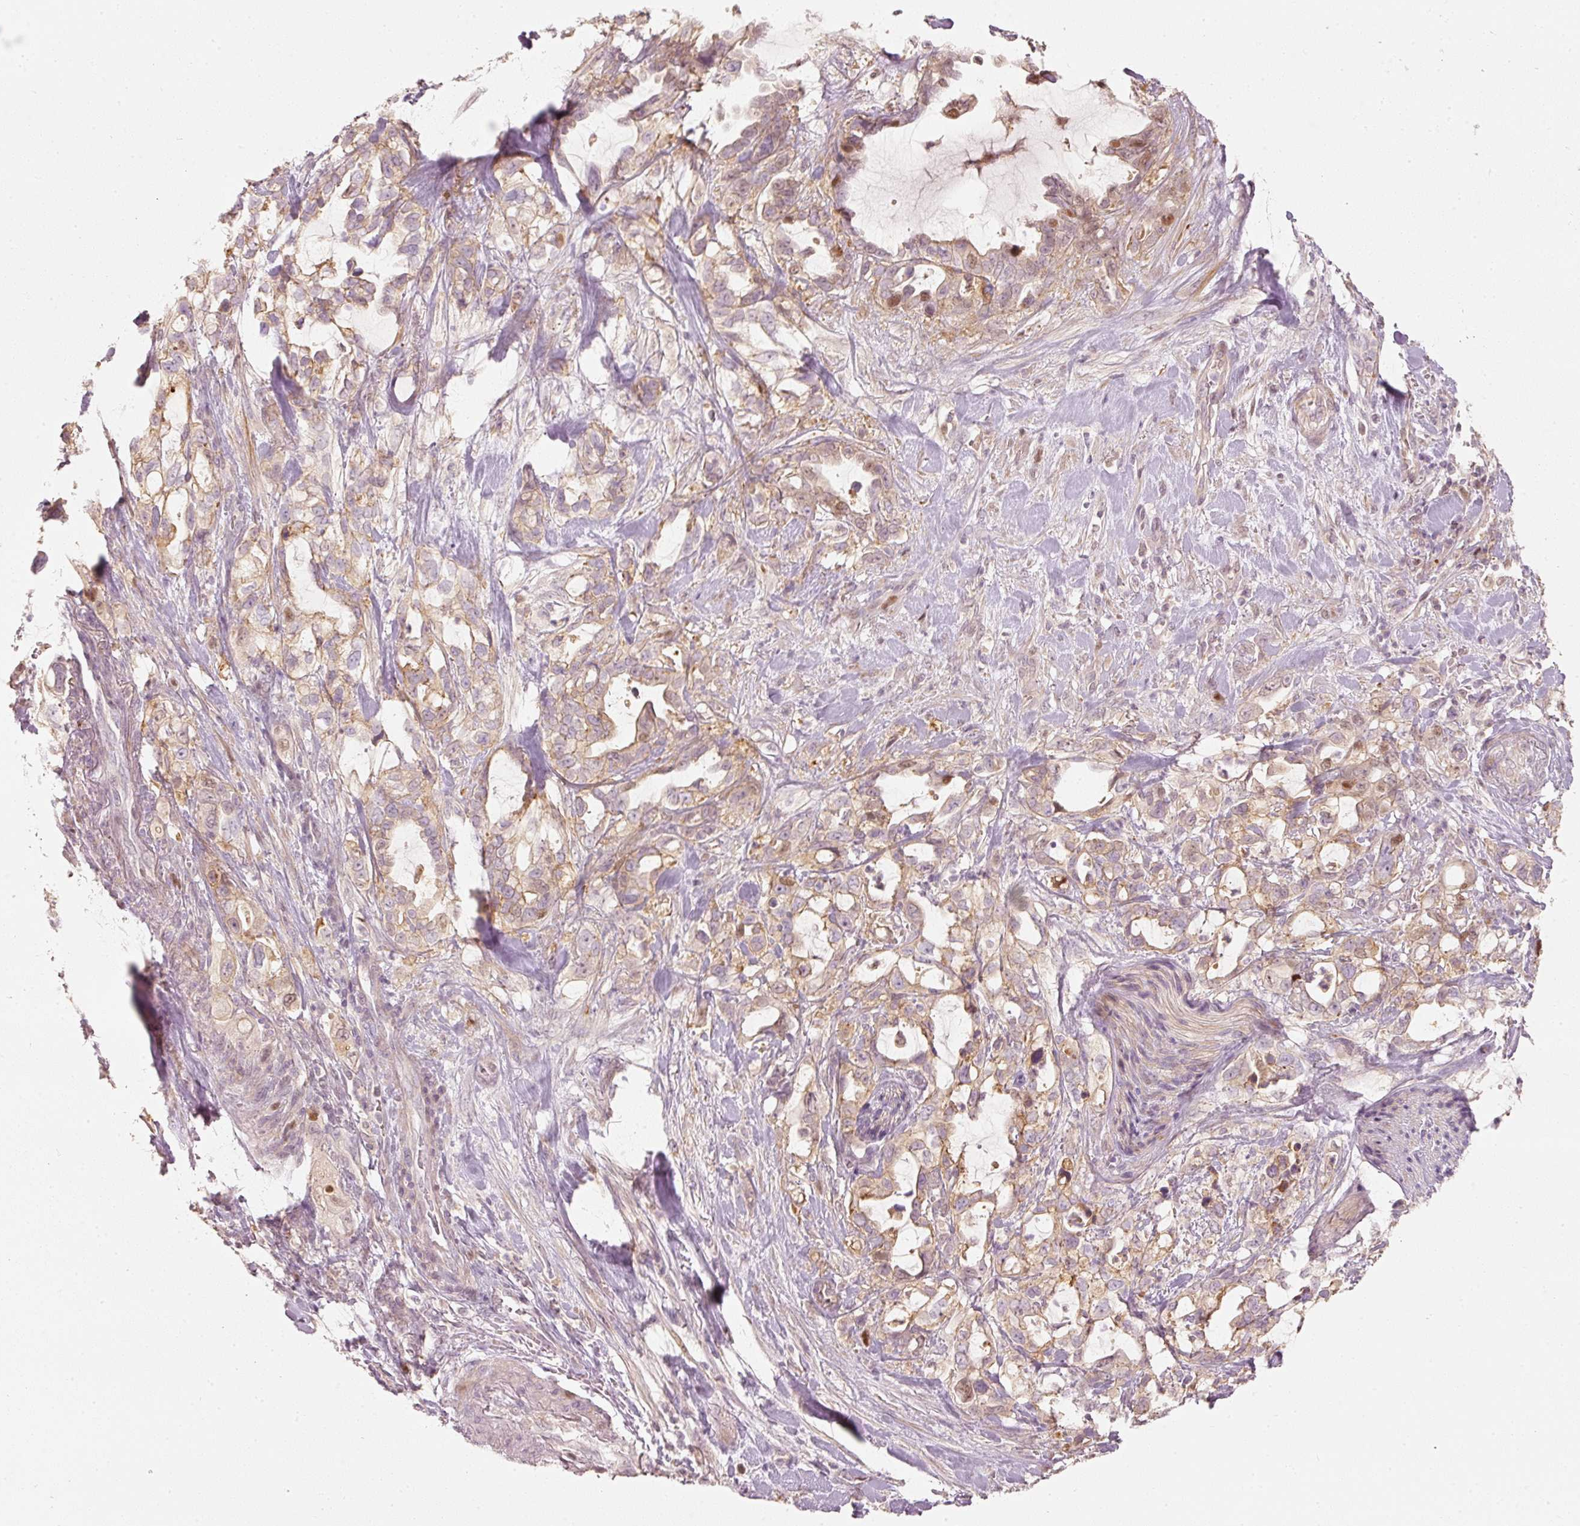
{"staining": {"intensity": "weak", "quantity": "25%-75%", "location": "cytoplasmic/membranous"}, "tissue": "pancreatic cancer", "cell_type": "Tumor cells", "image_type": "cancer", "snomed": [{"axis": "morphology", "description": "Adenocarcinoma, NOS"}, {"axis": "topography", "description": "Pancreas"}], "caption": "A high-resolution histopathology image shows IHC staining of pancreatic cancer (adenocarcinoma), which exhibits weak cytoplasmic/membranous staining in approximately 25%-75% of tumor cells.", "gene": "TREX2", "patient": {"sex": "female", "age": 61}}